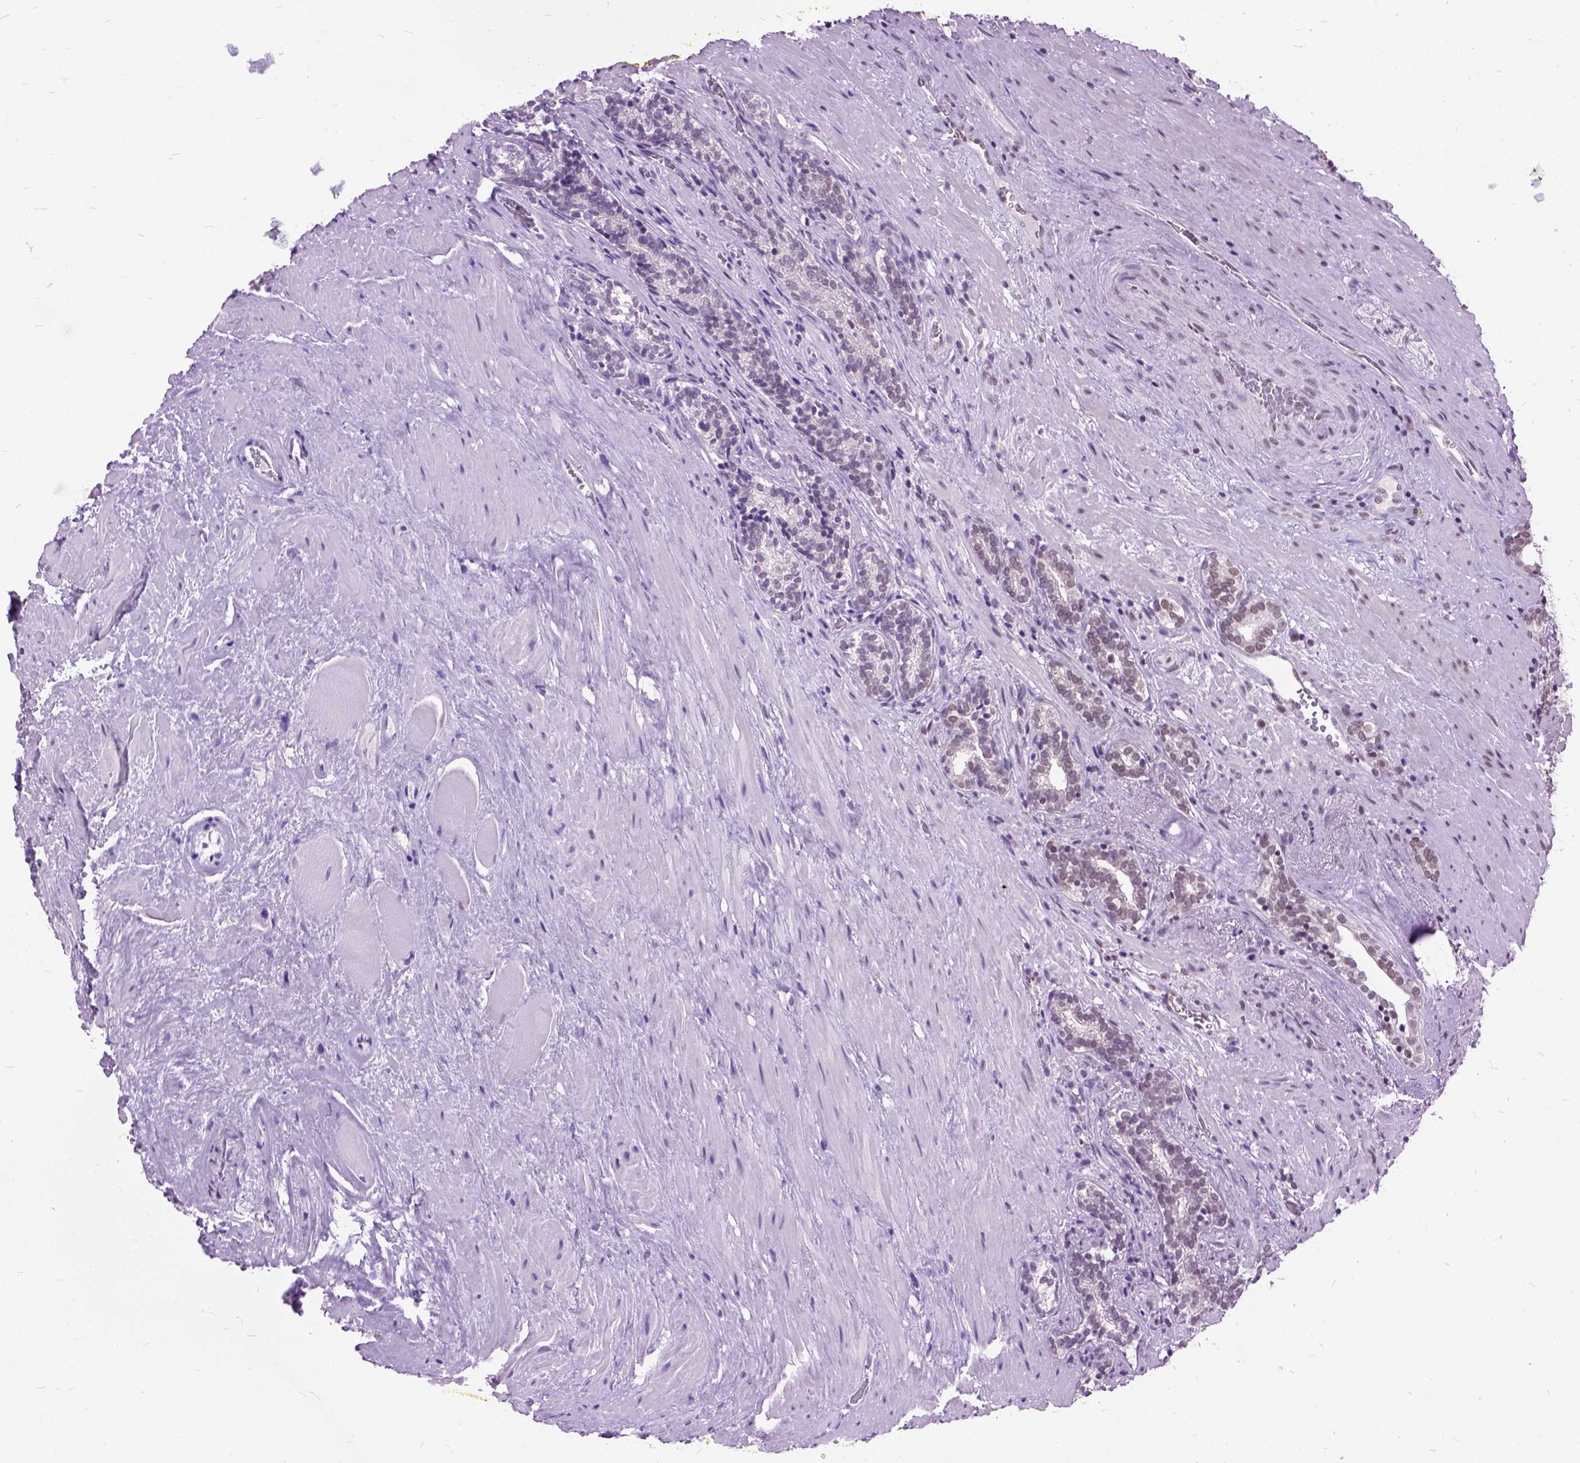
{"staining": {"intensity": "negative", "quantity": "none", "location": "none"}, "tissue": "prostate cancer", "cell_type": "Tumor cells", "image_type": "cancer", "snomed": [{"axis": "morphology", "description": "Adenocarcinoma, NOS"}, {"axis": "topography", "description": "Prostate"}], "caption": "Immunohistochemical staining of prostate cancer (adenocarcinoma) shows no significant expression in tumor cells. Nuclei are stained in blue.", "gene": "ORC5", "patient": {"sex": "male", "age": 66}}